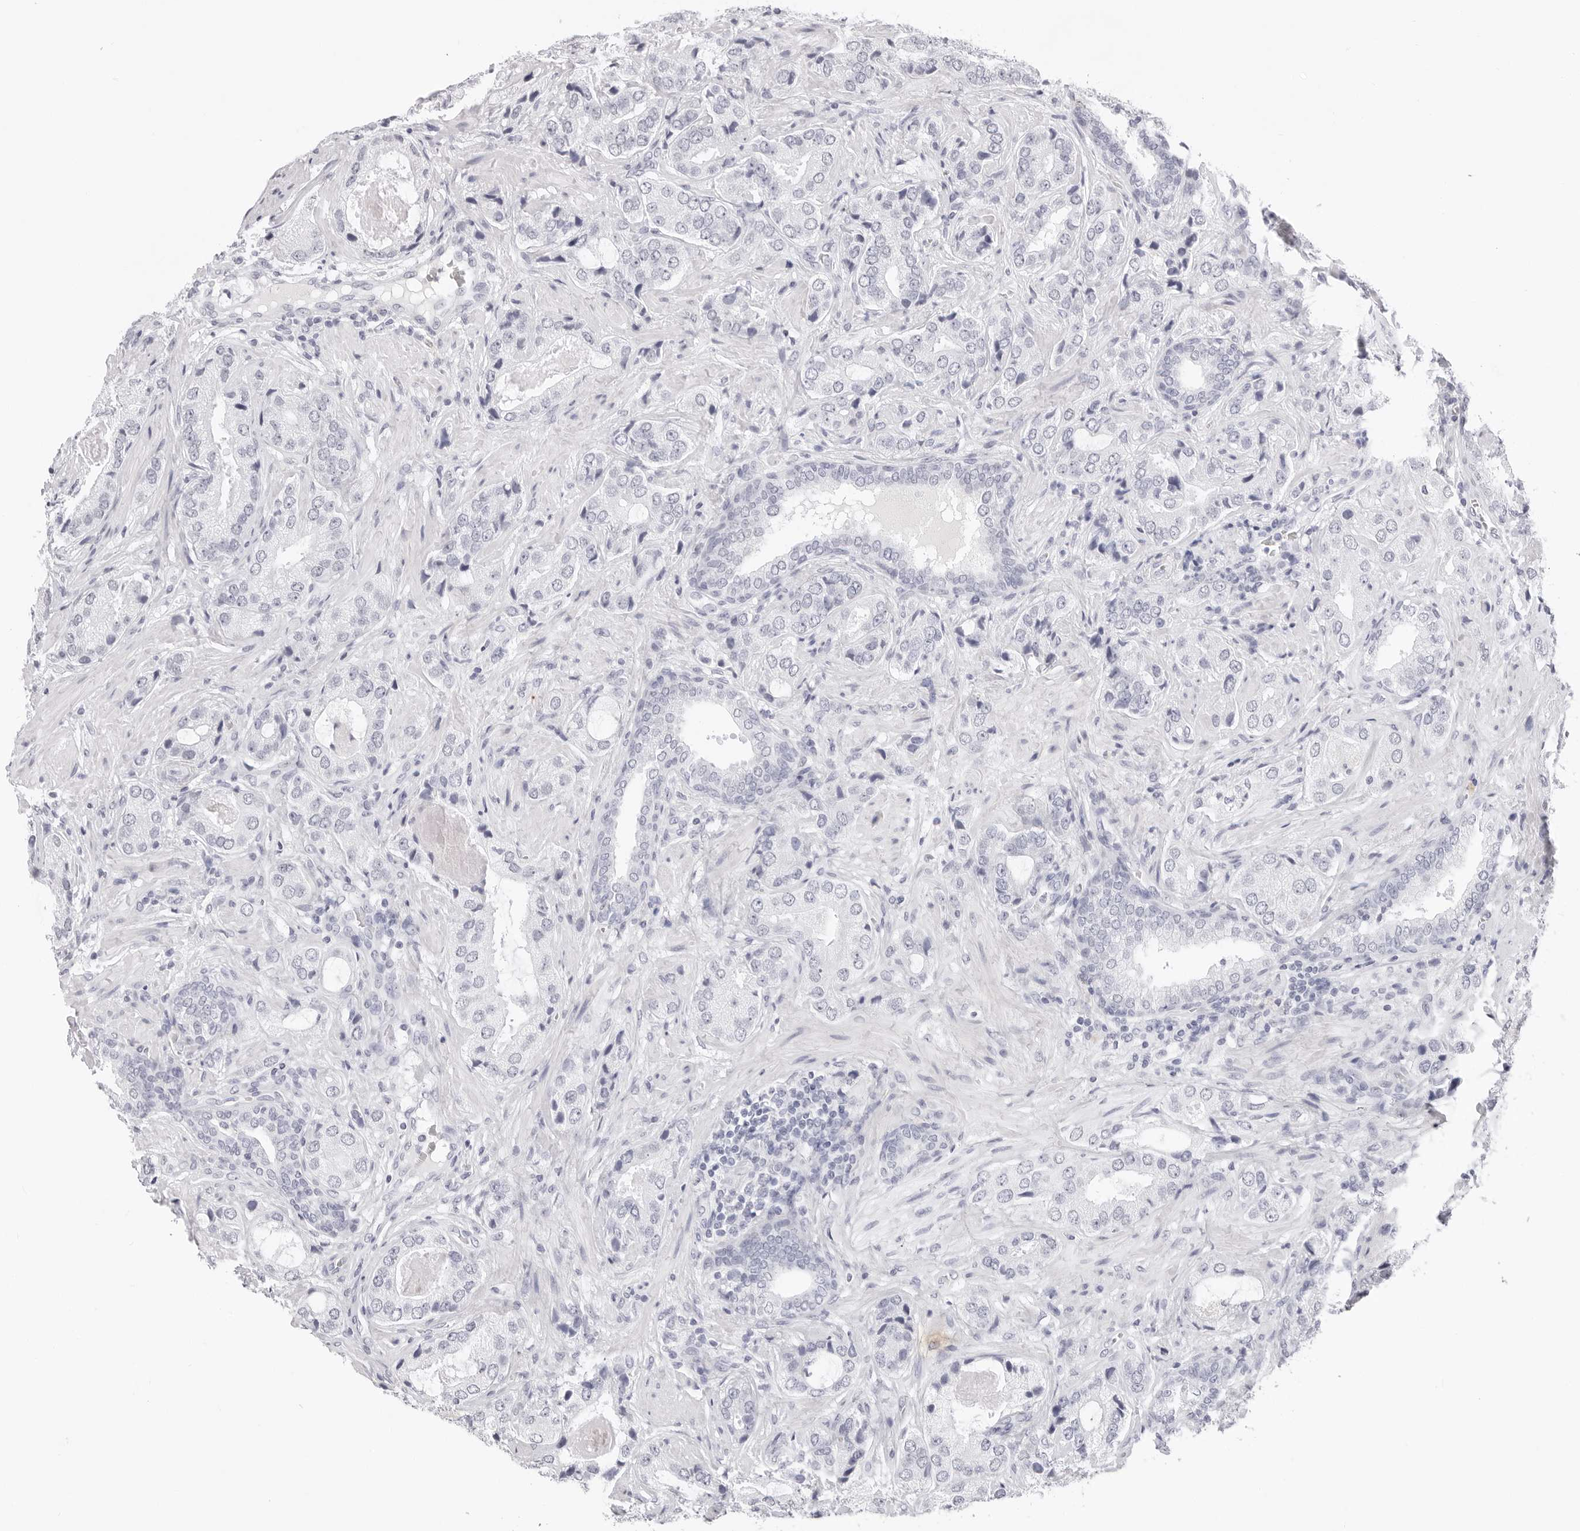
{"staining": {"intensity": "negative", "quantity": "none", "location": "none"}, "tissue": "prostate cancer", "cell_type": "Tumor cells", "image_type": "cancer", "snomed": [{"axis": "morphology", "description": "Normal tissue, NOS"}, {"axis": "morphology", "description": "Adenocarcinoma, High grade"}, {"axis": "topography", "description": "Prostate"}, {"axis": "topography", "description": "Peripheral nerve tissue"}], "caption": "Immunohistochemical staining of human prostate adenocarcinoma (high-grade) displays no significant positivity in tumor cells. Nuclei are stained in blue.", "gene": "CST5", "patient": {"sex": "male", "age": 59}}